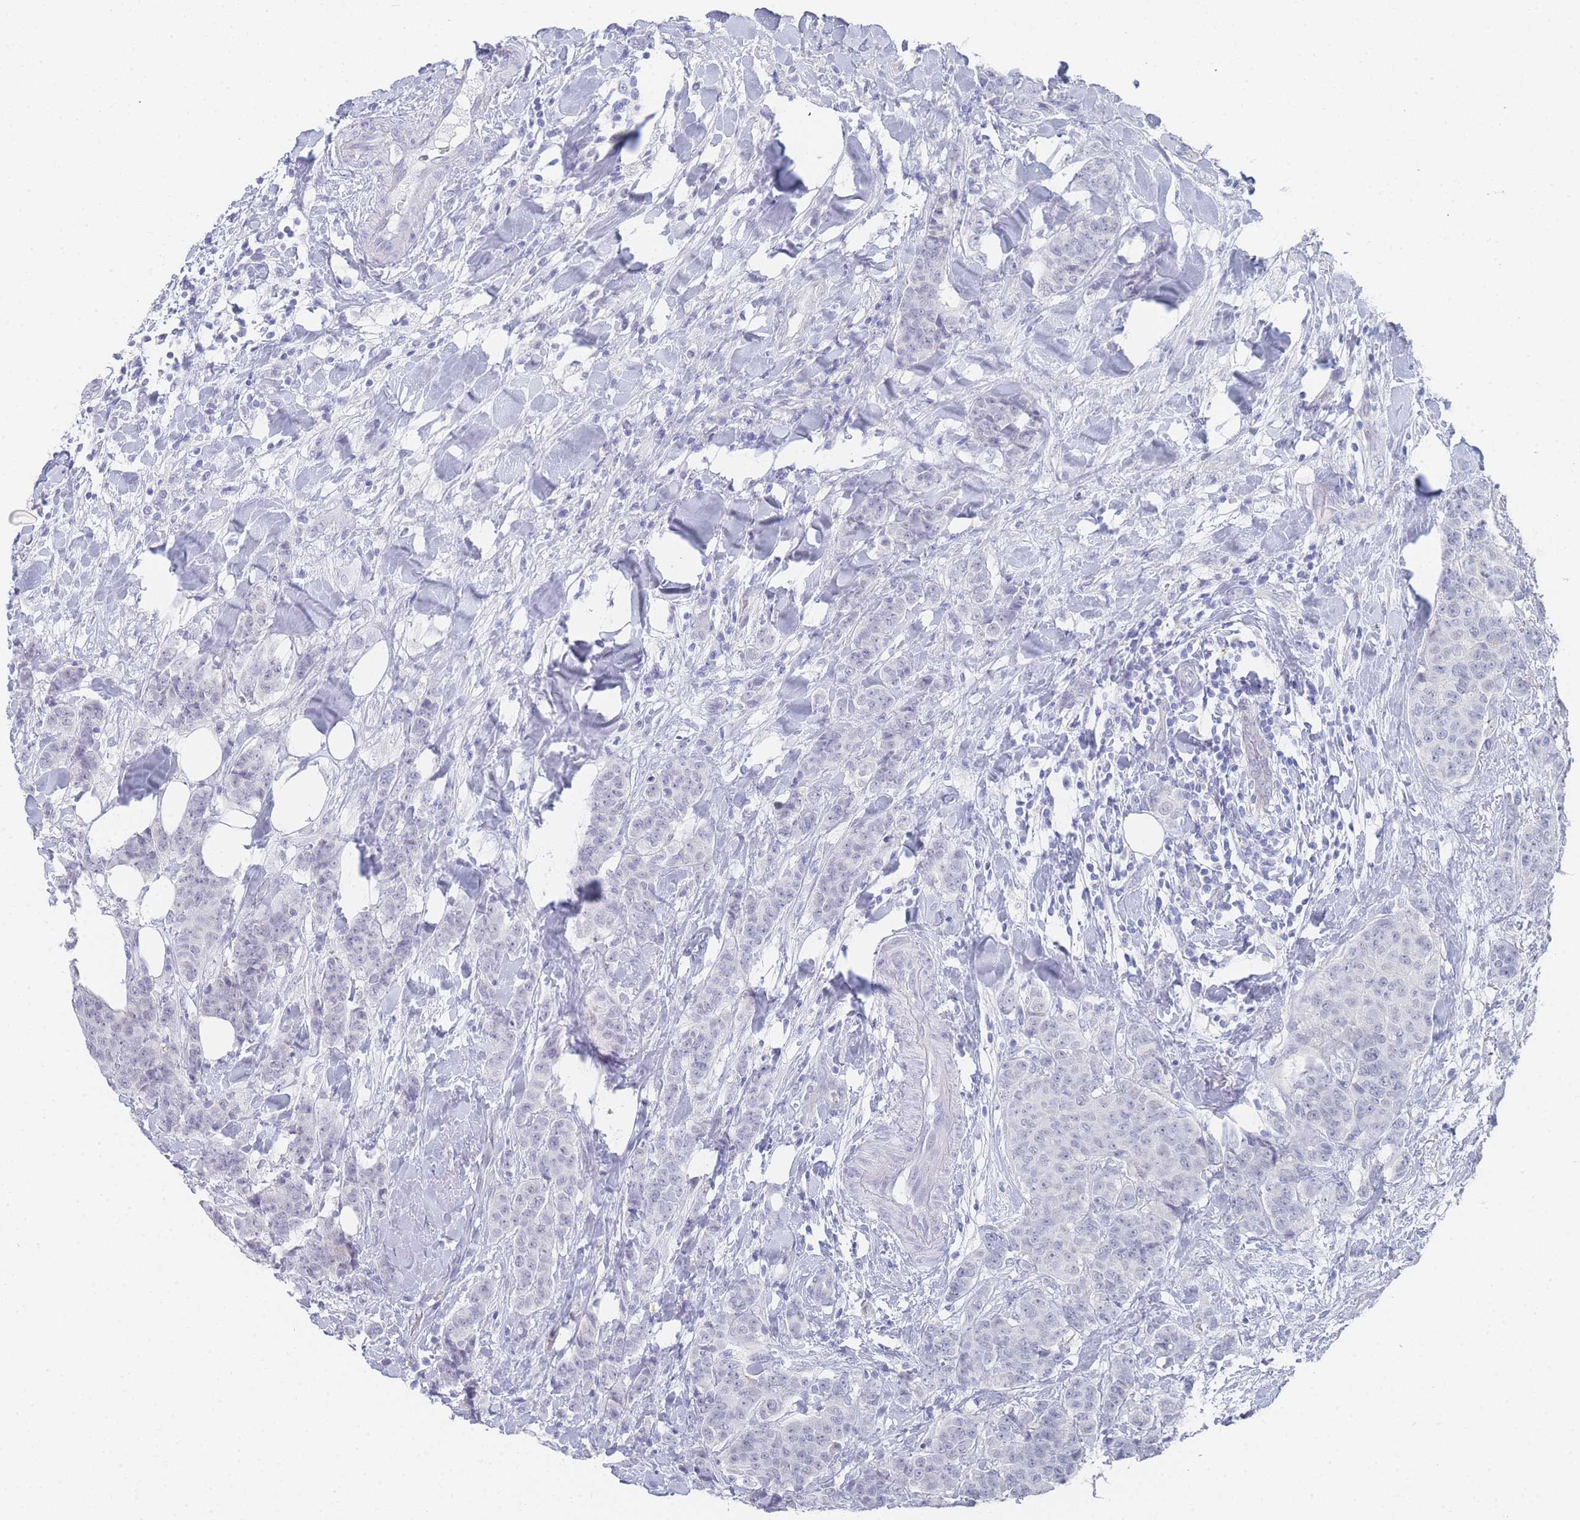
{"staining": {"intensity": "negative", "quantity": "none", "location": "none"}, "tissue": "breast cancer", "cell_type": "Tumor cells", "image_type": "cancer", "snomed": [{"axis": "morphology", "description": "Duct carcinoma"}, {"axis": "topography", "description": "Breast"}], "caption": "A photomicrograph of intraductal carcinoma (breast) stained for a protein displays no brown staining in tumor cells.", "gene": "IMPG1", "patient": {"sex": "female", "age": 40}}